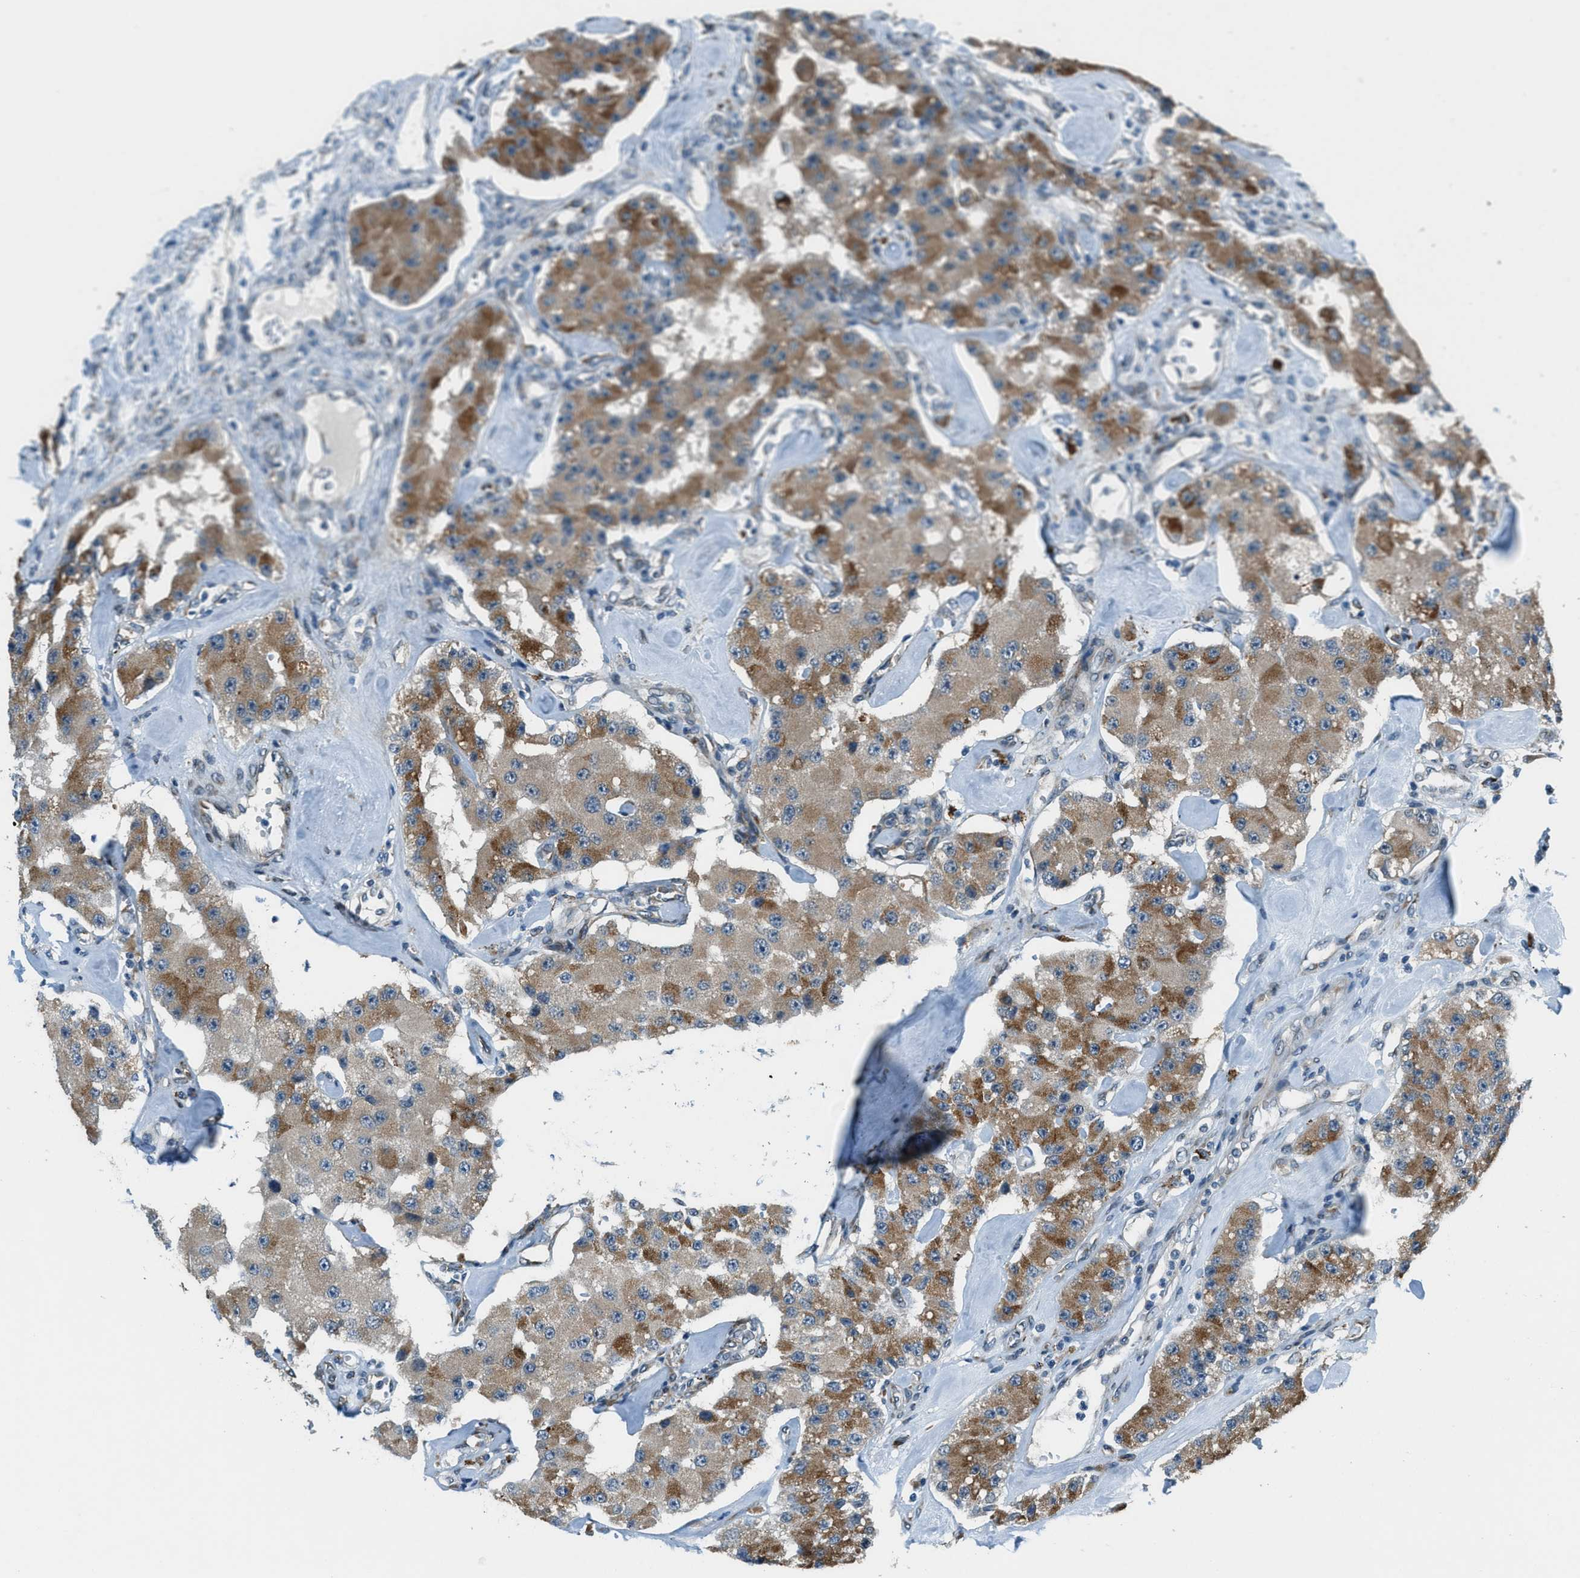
{"staining": {"intensity": "moderate", "quantity": ">75%", "location": "cytoplasmic/membranous"}, "tissue": "carcinoid", "cell_type": "Tumor cells", "image_type": "cancer", "snomed": [{"axis": "morphology", "description": "Carcinoid, malignant, NOS"}, {"axis": "topography", "description": "Pancreas"}], "caption": "Immunohistochemistry (IHC) histopathology image of neoplastic tissue: carcinoid stained using IHC demonstrates medium levels of moderate protein expression localized specifically in the cytoplasmic/membranous of tumor cells, appearing as a cytoplasmic/membranous brown color.", "gene": "GINM1", "patient": {"sex": "male", "age": 41}}